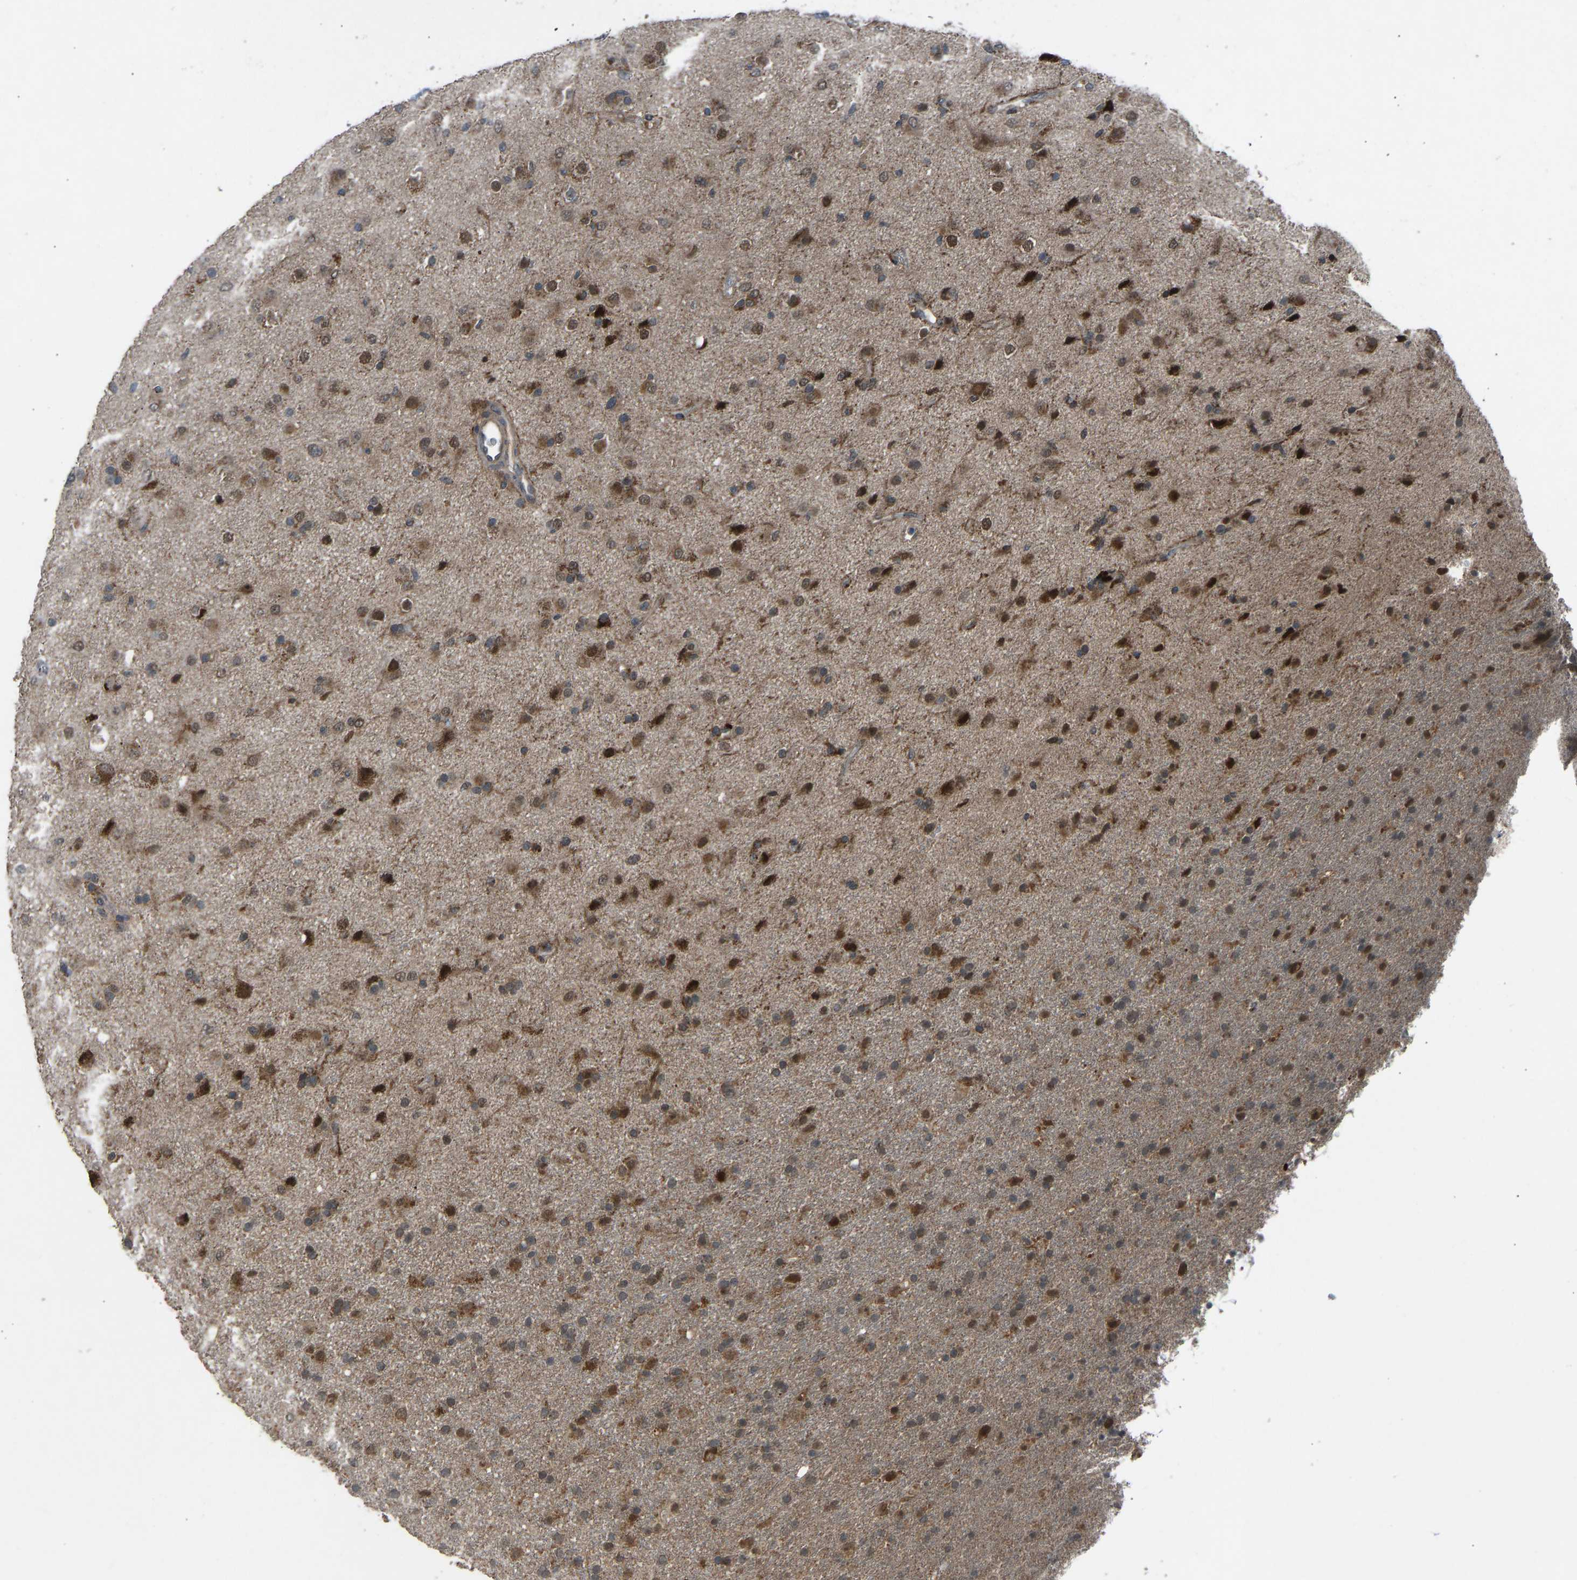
{"staining": {"intensity": "strong", "quantity": ">75%", "location": "cytoplasmic/membranous,nuclear"}, "tissue": "glioma", "cell_type": "Tumor cells", "image_type": "cancer", "snomed": [{"axis": "morphology", "description": "Glioma, malignant, Low grade"}, {"axis": "topography", "description": "Brain"}], "caption": "A photomicrograph showing strong cytoplasmic/membranous and nuclear staining in approximately >75% of tumor cells in low-grade glioma (malignant), as visualized by brown immunohistochemical staining.", "gene": "SLC43A1", "patient": {"sex": "male", "age": 65}}